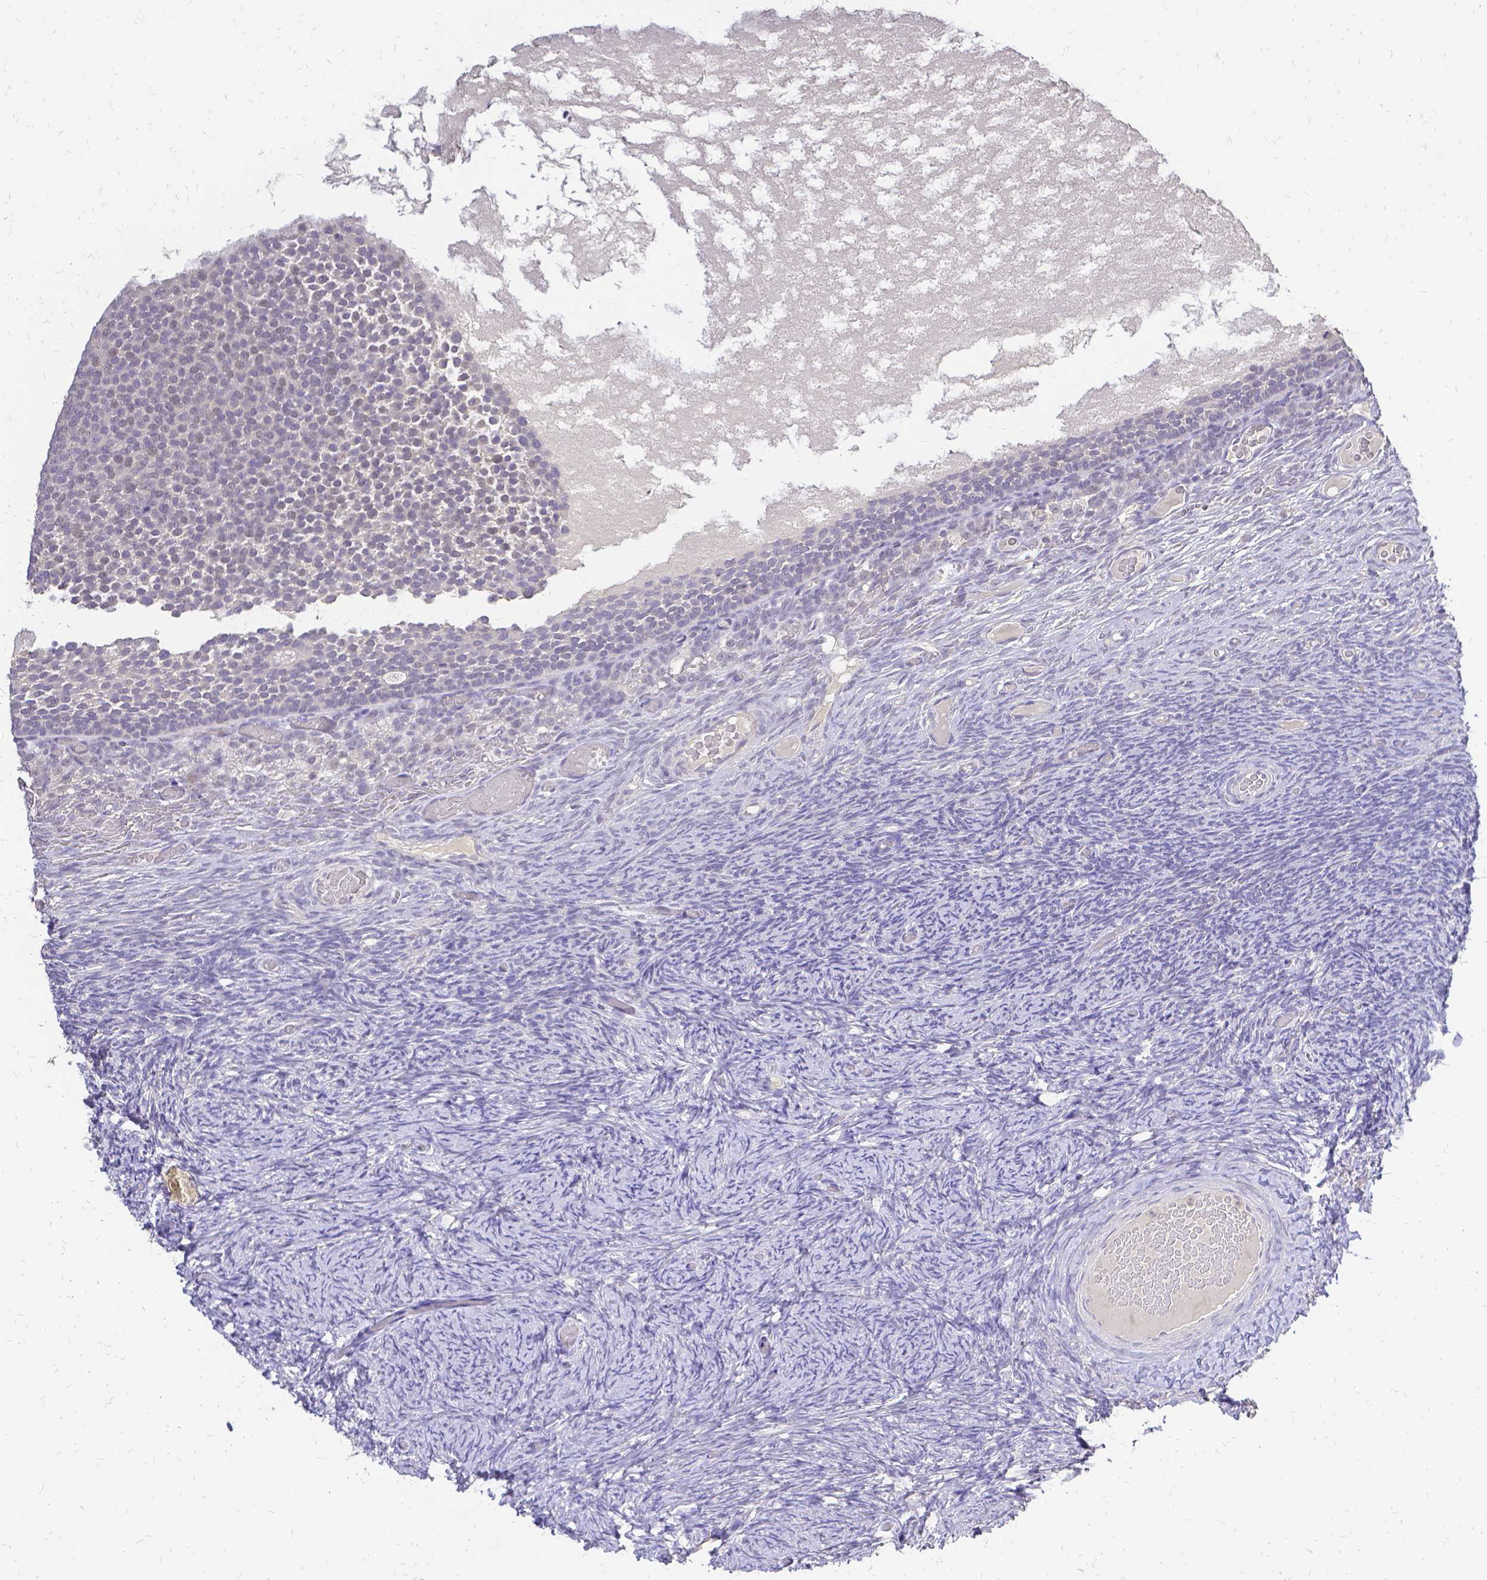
{"staining": {"intensity": "negative", "quantity": "none", "location": "none"}, "tissue": "ovary", "cell_type": "Ovarian stroma cells", "image_type": "normal", "snomed": [{"axis": "morphology", "description": "Normal tissue, NOS"}, {"axis": "topography", "description": "Ovary"}], "caption": "This is an IHC image of benign ovary. There is no positivity in ovarian stroma cells.", "gene": "CIB1", "patient": {"sex": "female", "age": 34}}